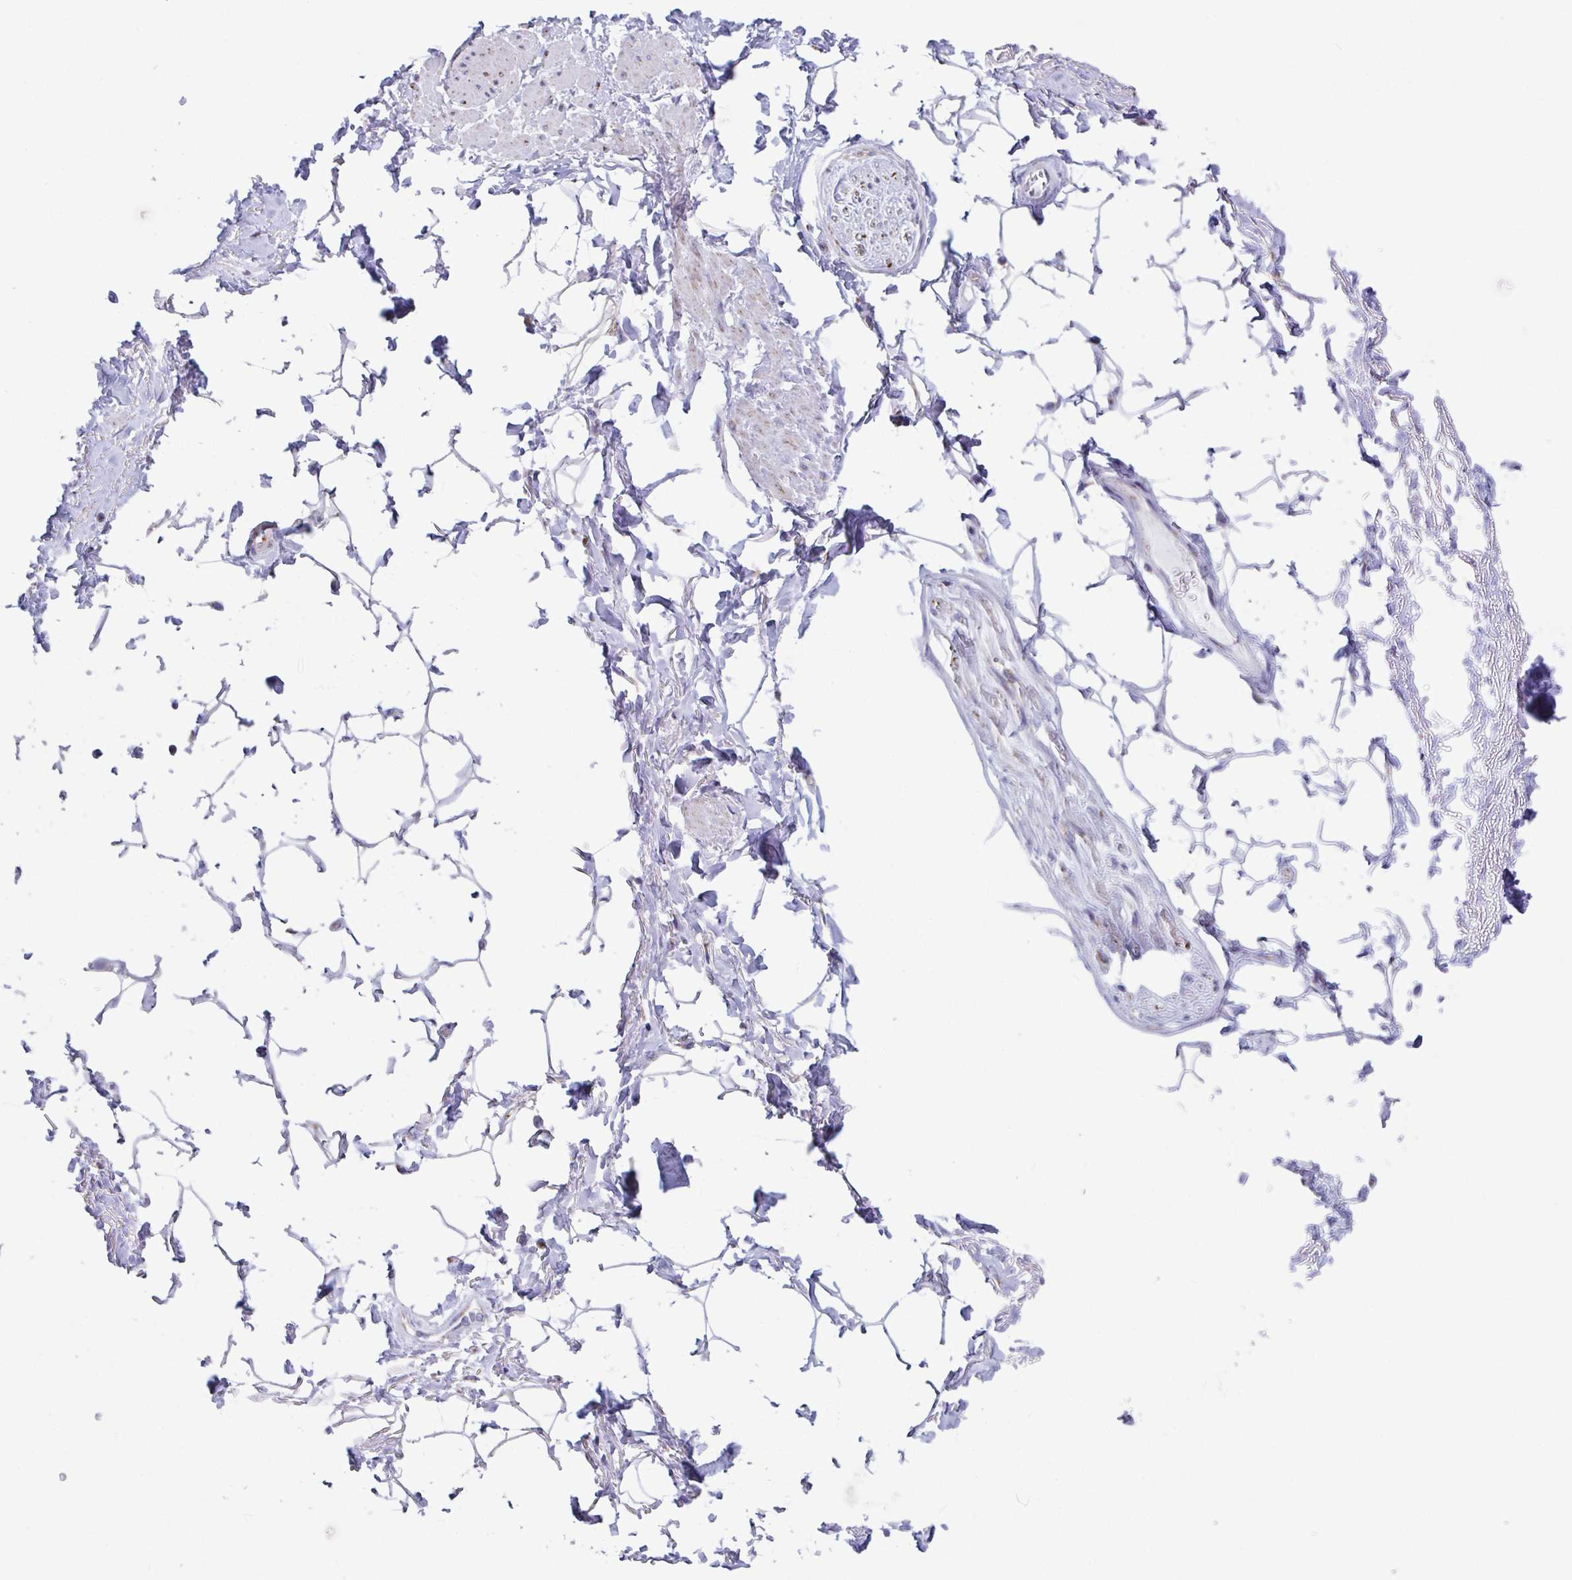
{"staining": {"intensity": "negative", "quantity": "none", "location": "none"}, "tissue": "adipose tissue", "cell_type": "Adipocytes", "image_type": "normal", "snomed": [{"axis": "morphology", "description": "Normal tissue, NOS"}, {"axis": "topography", "description": "Peripheral nerve tissue"}], "caption": "This is an immunohistochemistry histopathology image of normal adipose tissue. There is no expression in adipocytes.", "gene": "ATP5MJ", "patient": {"sex": "male", "age": 51}}